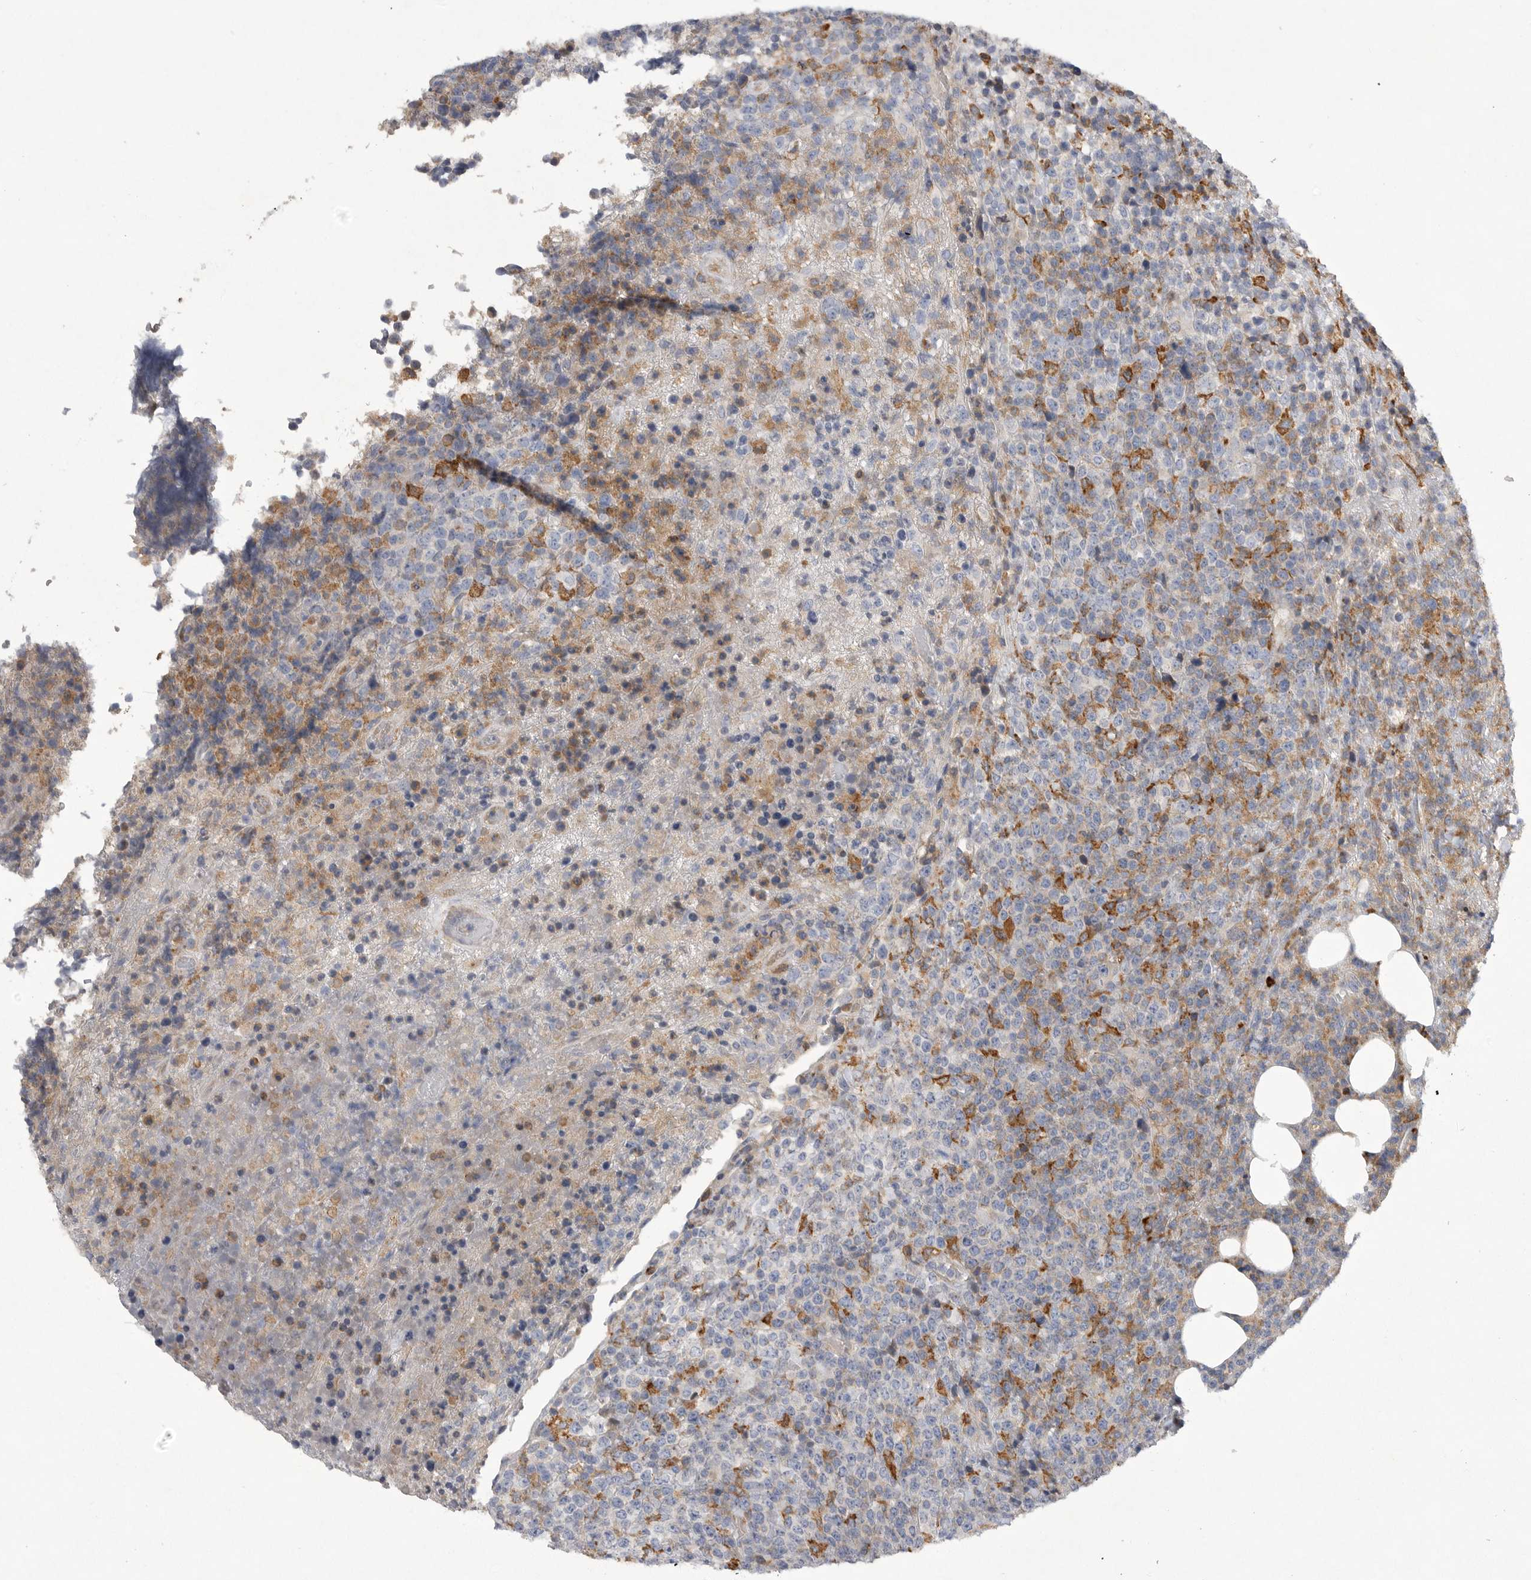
{"staining": {"intensity": "moderate", "quantity": "25%-75%", "location": "cytoplasmic/membranous"}, "tissue": "lymphoma", "cell_type": "Tumor cells", "image_type": "cancer", "snomed": [{"axis": "morphology", "description": "Malignant lymphoma, non-Hodgkin's type, High grade"}, {"axis": "topography", "description": "Lymph node"}], "caption": "The histopathology image exhibits a brown stain indicating the presence of a protein in the cytoplasmic/membranous of tumor cells in malignant lymphoma, non-Hodgkin's type (high-grade).", "gene": "EDEM3", "patient": {"sex": "male", "age": 13}}